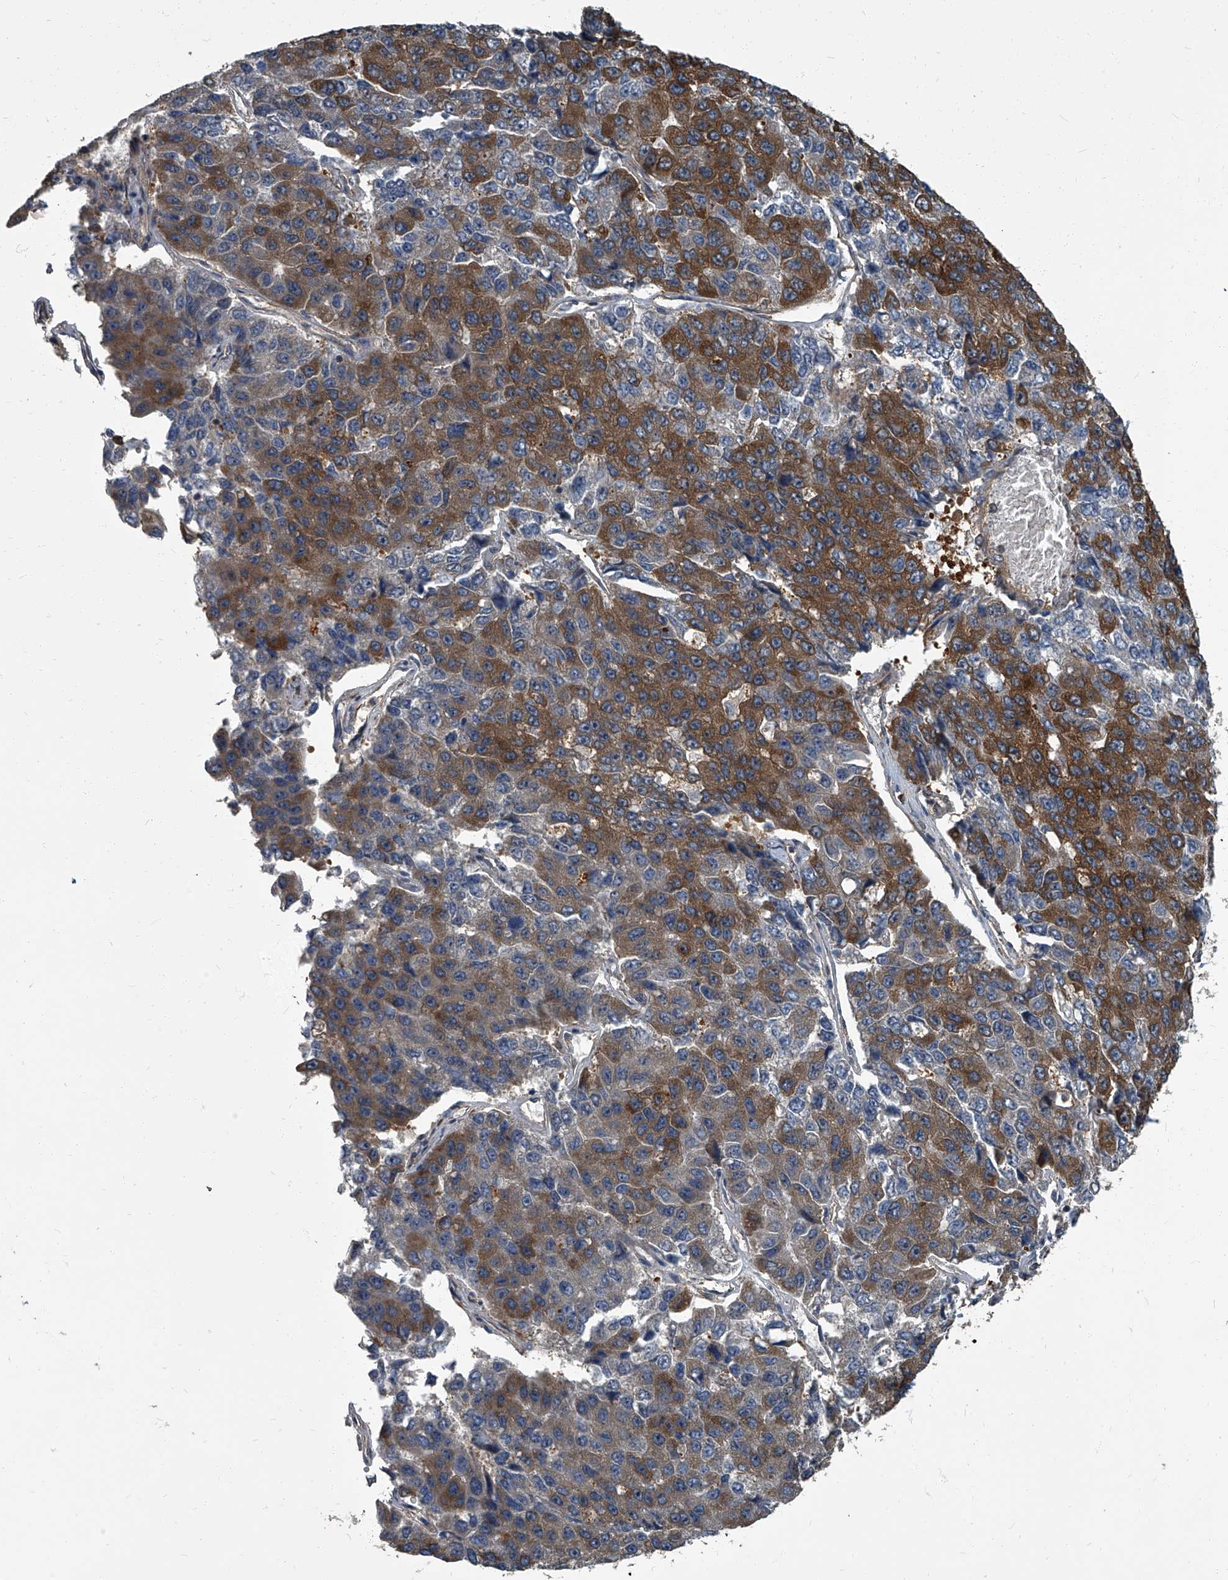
{"staining": {"intensity": "moderate", "quantity": ">75%", "location": "cytoplasmic/membranous"}, "tissue": "pancreatic cancer", "cell_type": "Tumor cells", "image_type": "cancer", "snomed": [{"axis": "morphology", "description": "Adenocarcinoma, NOS"}, {"axis": "topography", "description": "Pancreas"}], "caption": "A brown stain highlights moderate cytoplasmic/membranous positivity of a protein in human pancreatic cancer tumor cells. Nuclei are stained in blue.", "gene": "CDV3", "patient": {"sex": "male", "age": 50}}